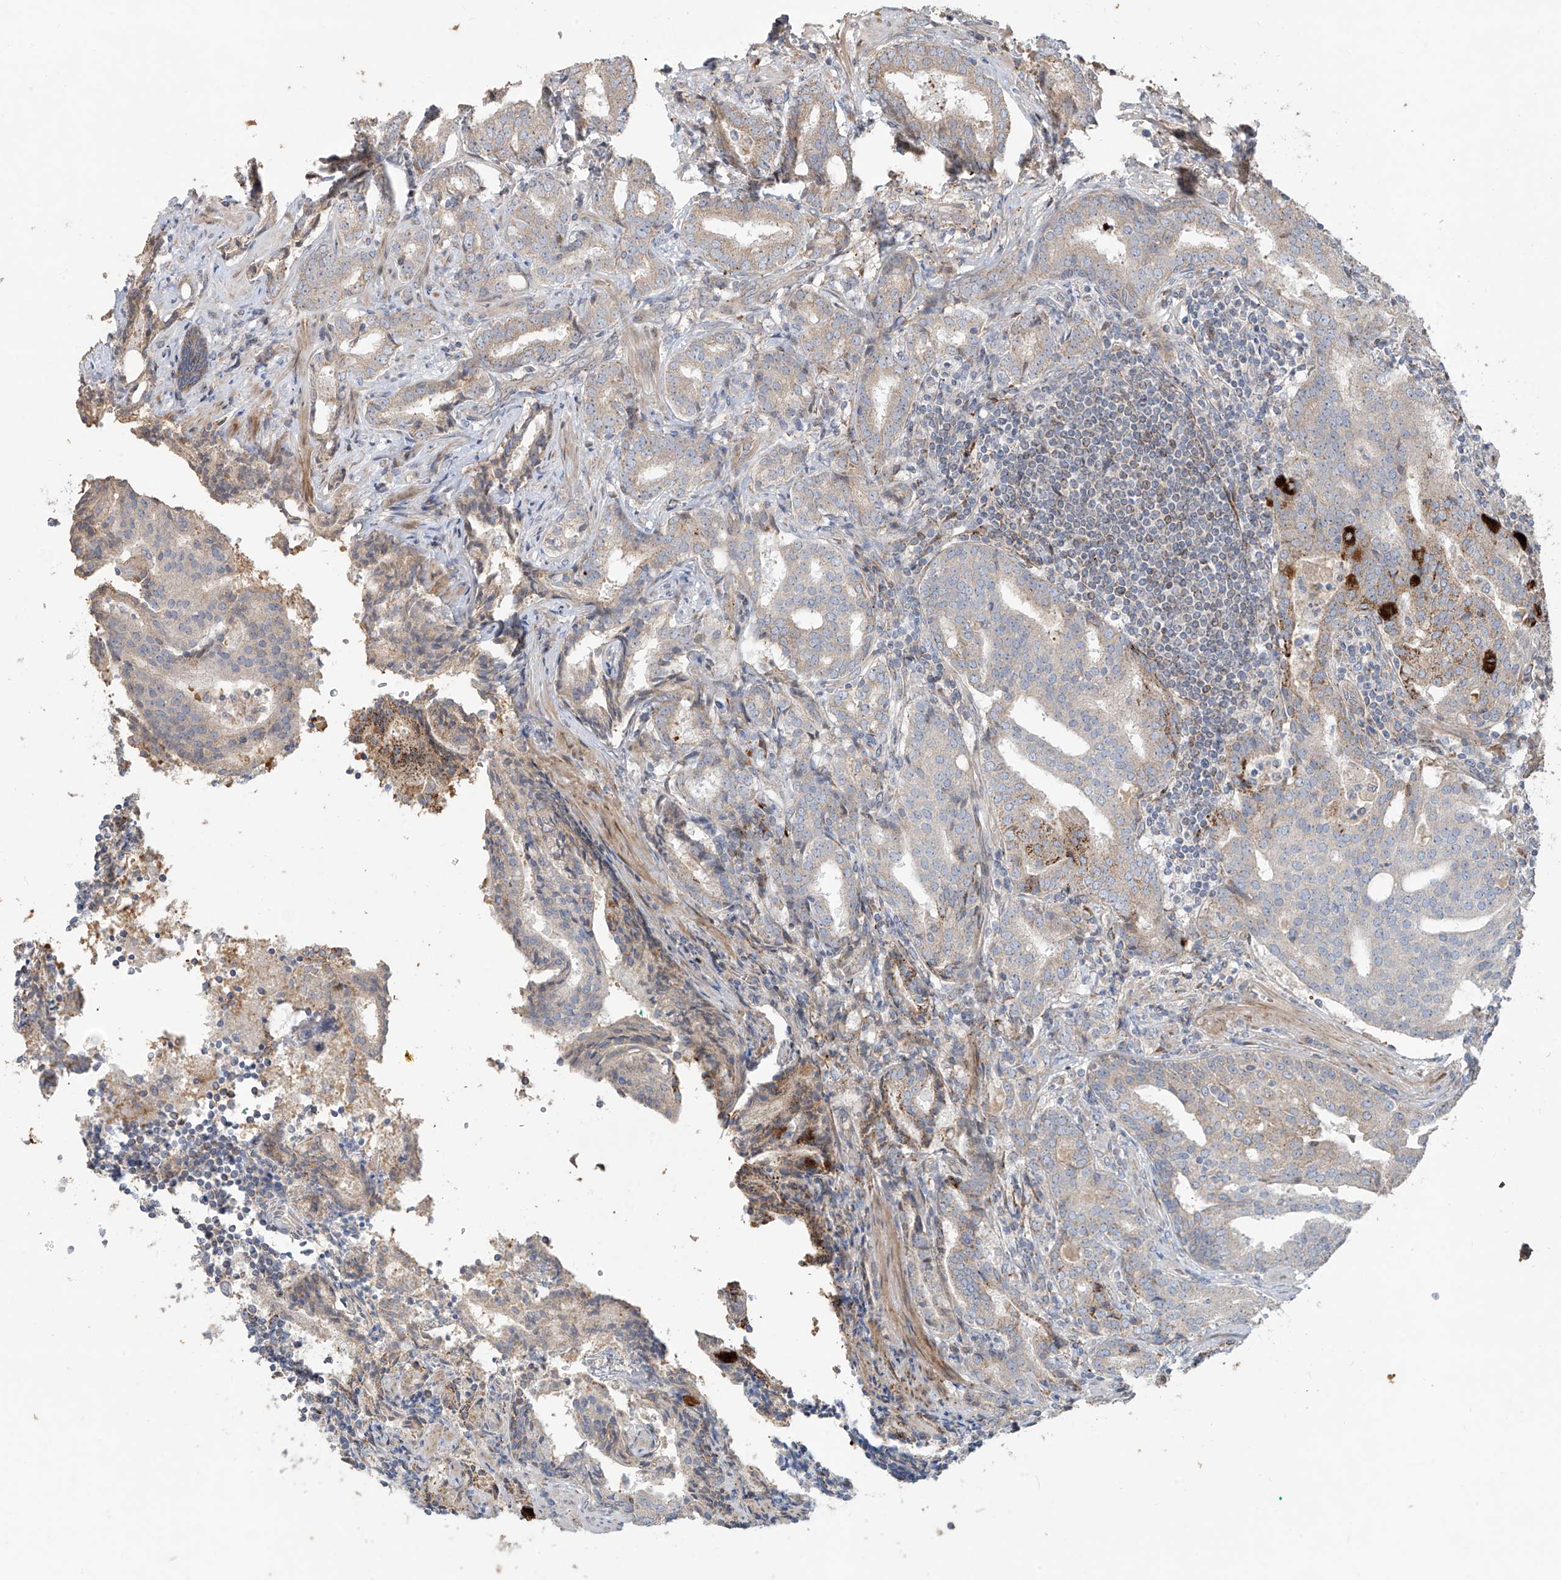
{"staining": {"intensity": "weak", "quantity": "<25%", "location": "cytoplasmic/membranous"}, "tissue": "prostate cancer", "cell_type": "Tumor cells", "image_type": "cancer", "snomed": [{"axis": "morphology", "description": "Adenocarcinoma, High grade"}, {"axis": "topography", "description": "Prostate"}], "caption": "Immunohistochemistry micrograph of human prostate cancer stained for a protein (brown), which displays no expression in tumor cells. (Stains: DAB (3,3'-diaminobenzidine) immunohistochemistry with hematoxylin counter stain, Microscopy: brightfield microscopy at high magnification).", "gene": "ABTB1", "patient": {"sex": "male", "age": 63}}